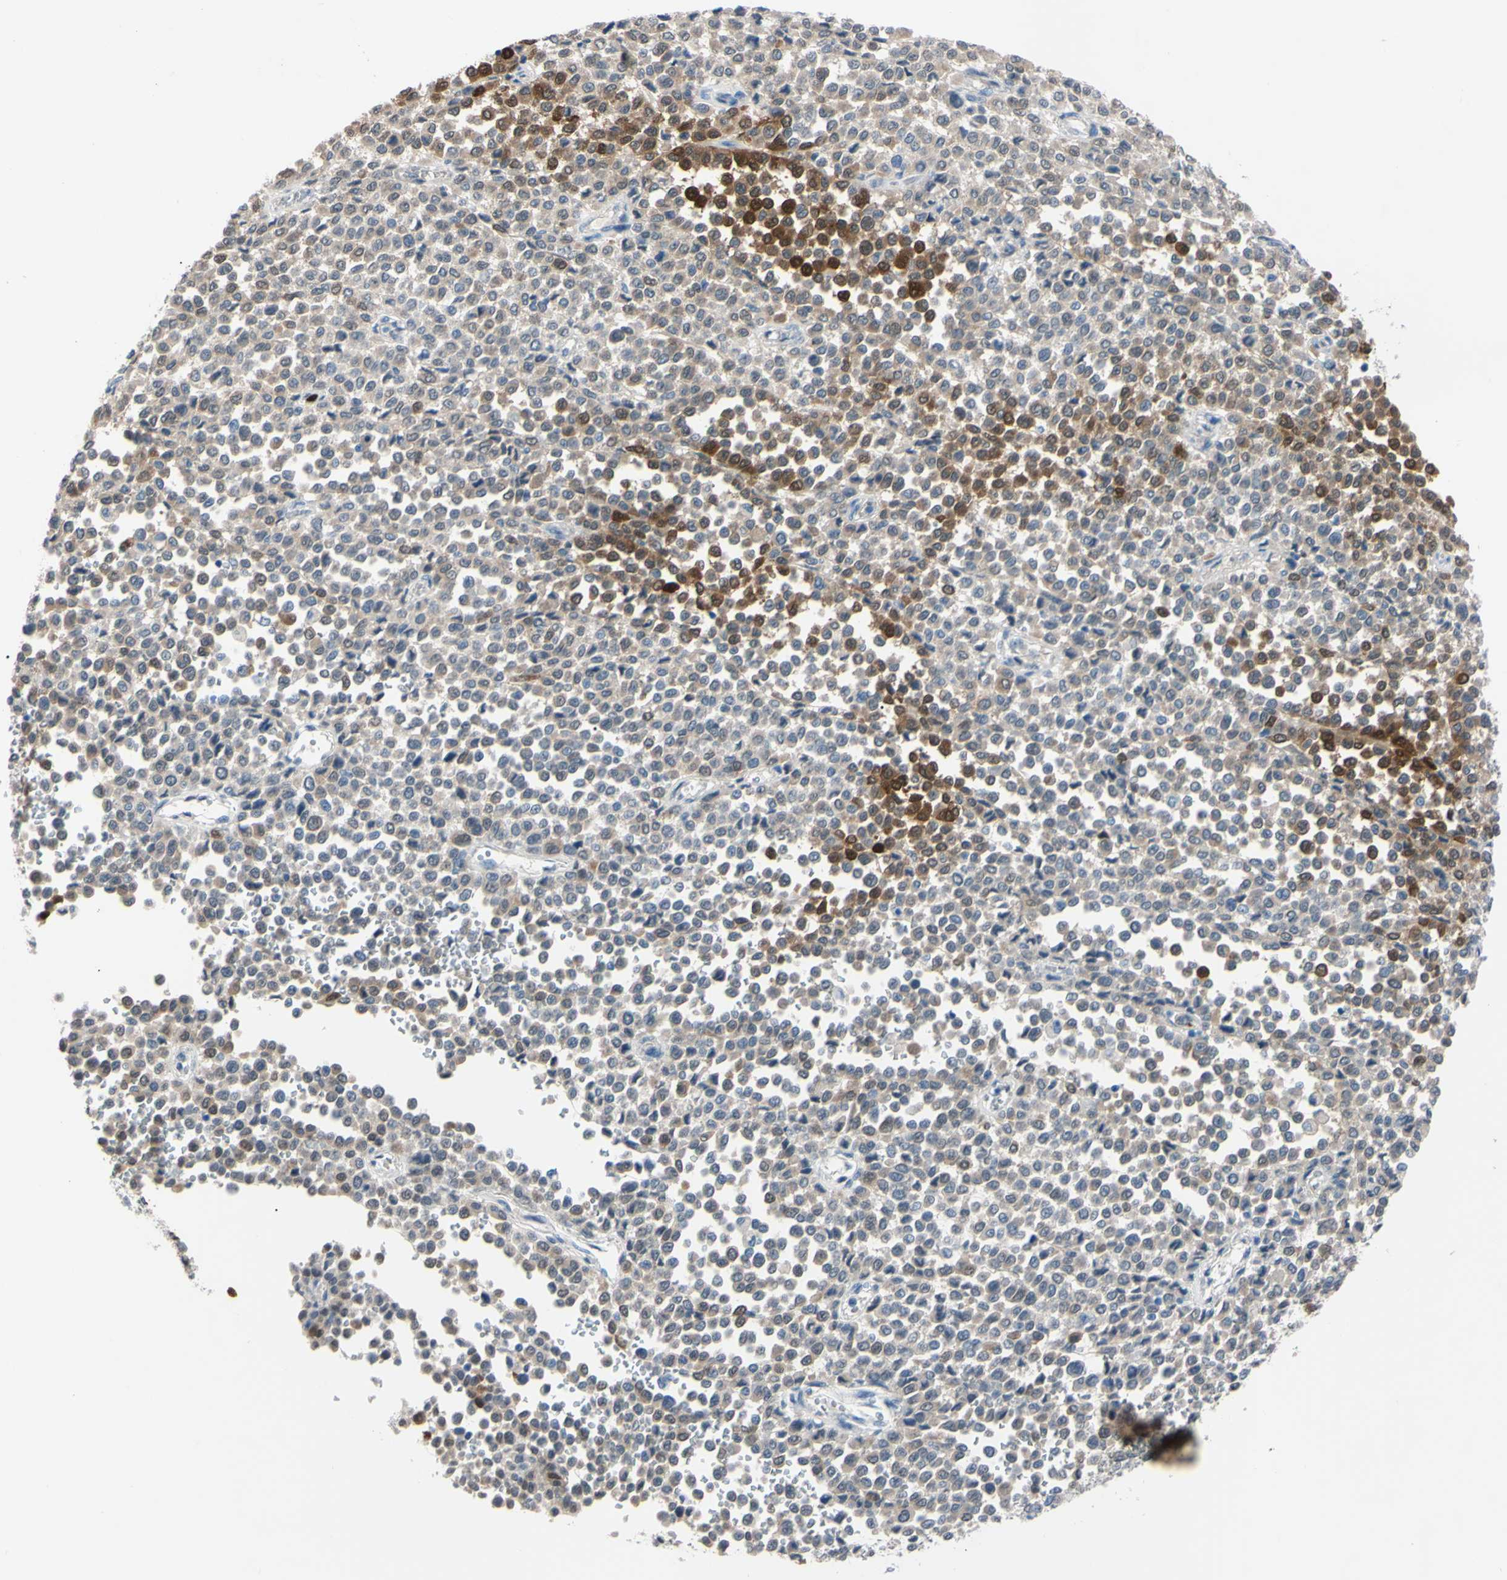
{"staining": {"intensity": "moderate", "quantity": "<25%", "location": "cytoplasmic/membranous,nuclear"}, "tissue": "melanoma", "cell_type": "Tumor cells", "image_type": "cancer", "snomed": [{"axis": "morphology", "description": "Malignant melanoma, Metastatic site"}, {"axis": "topography", "description": "Pancreas"}], "caption": "Tumor cells demonstrate moderate cytoplasmic/membranous and nuclear staining in approximately <25% of cells in malignant melanoma (metastatic site). (DAB IHC with brightfield microscopy, high magnification).", "gene": "NOL3", "patient": {"sex": "female", "age": 30}}